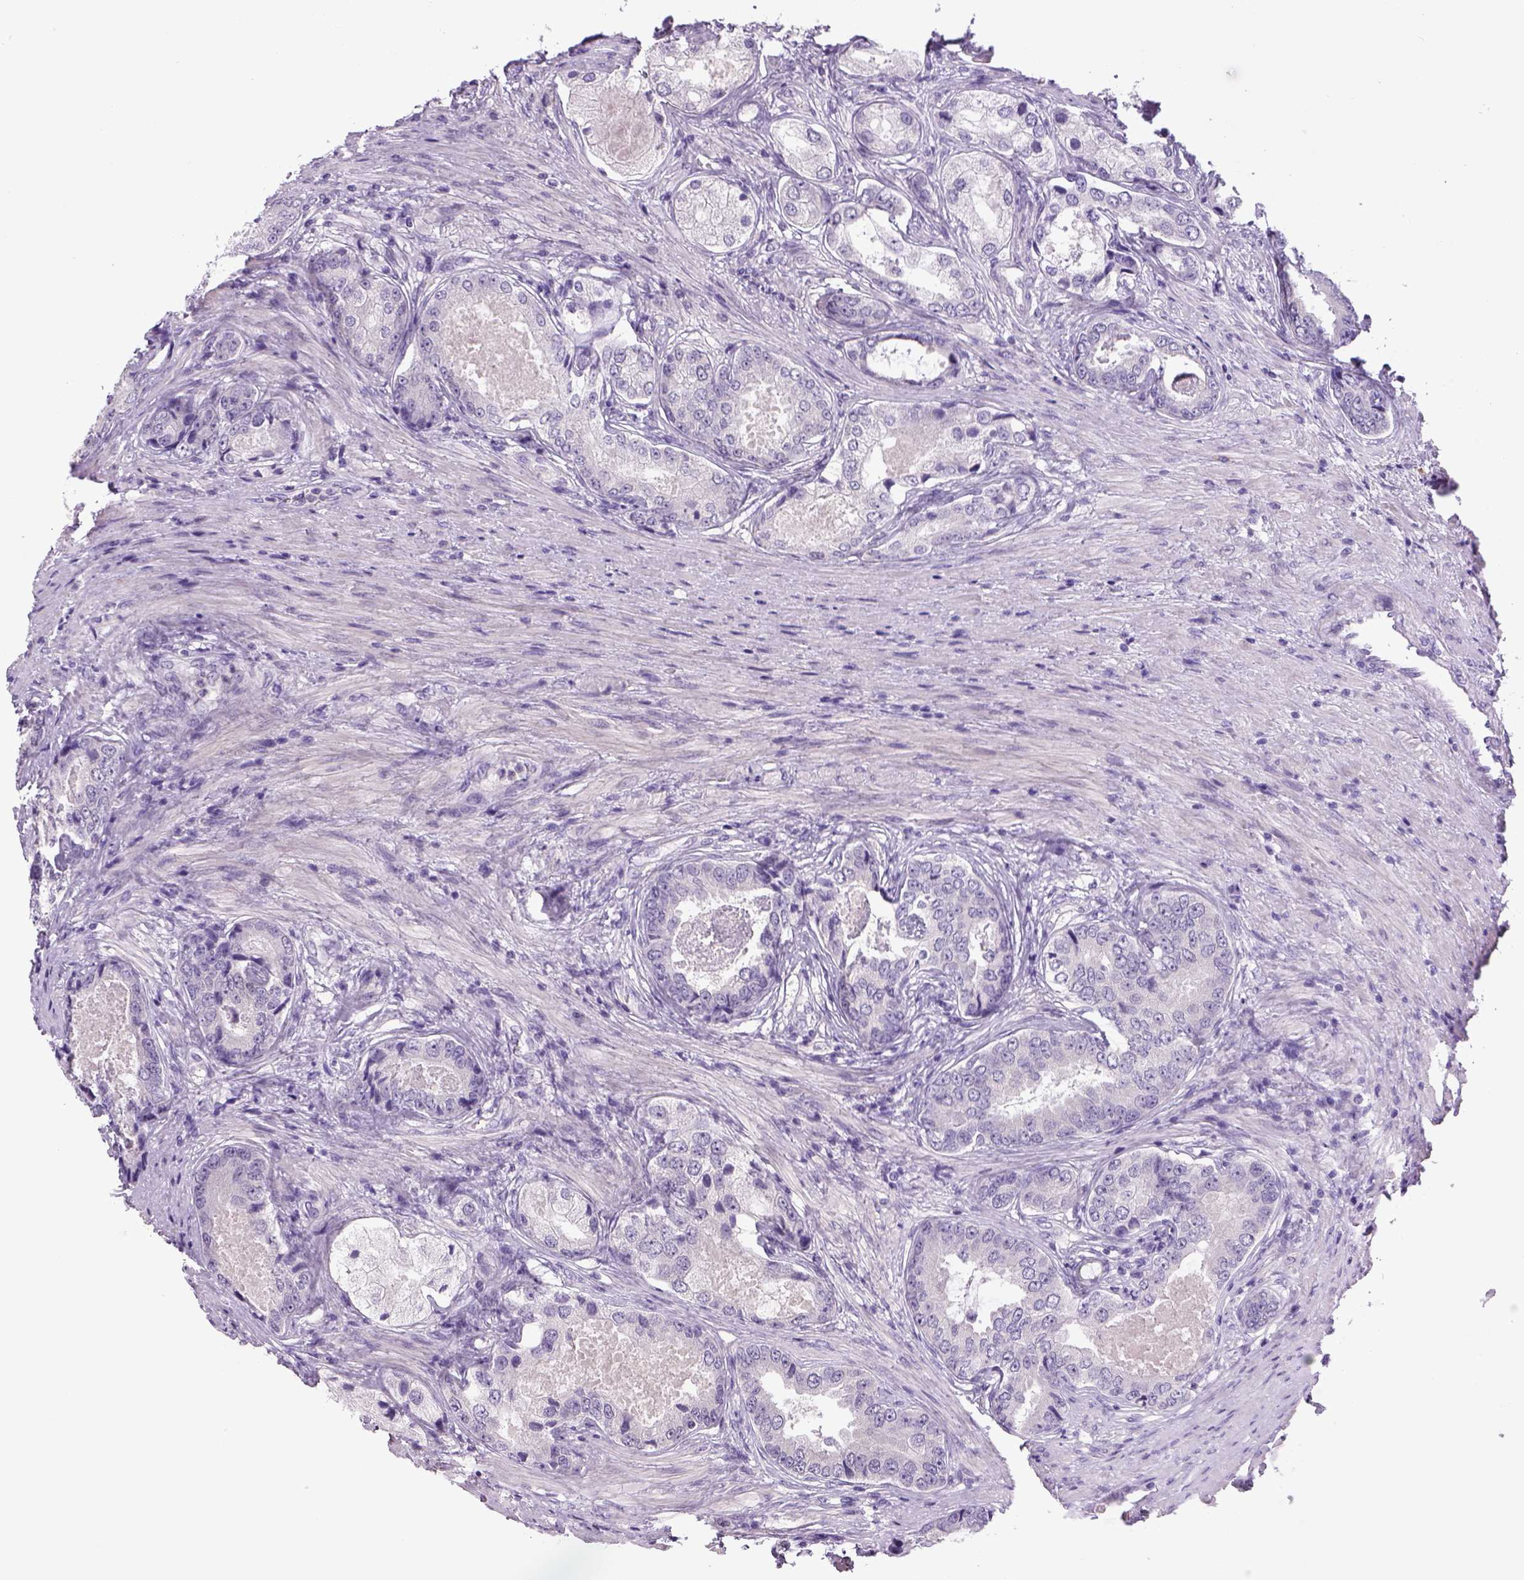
{"staining": {"intensity": "negative", "quantity": "none", "location": "none"}, "tissue": "prostate cancer", "cell_type": "Tumor cells", "image_type": "cancer", "snomed": [{"axis": "morphology", "description": "Adenocarcinoma, Low grade"}, {"axis": "topography", "description": "Prostate"}], "caption": "The micrograph reveals no staining of tumor cells in prostate low-grade adenocarcinoma.", "gene": "DBH", "patient": {"sex": "male", "age": 68}}